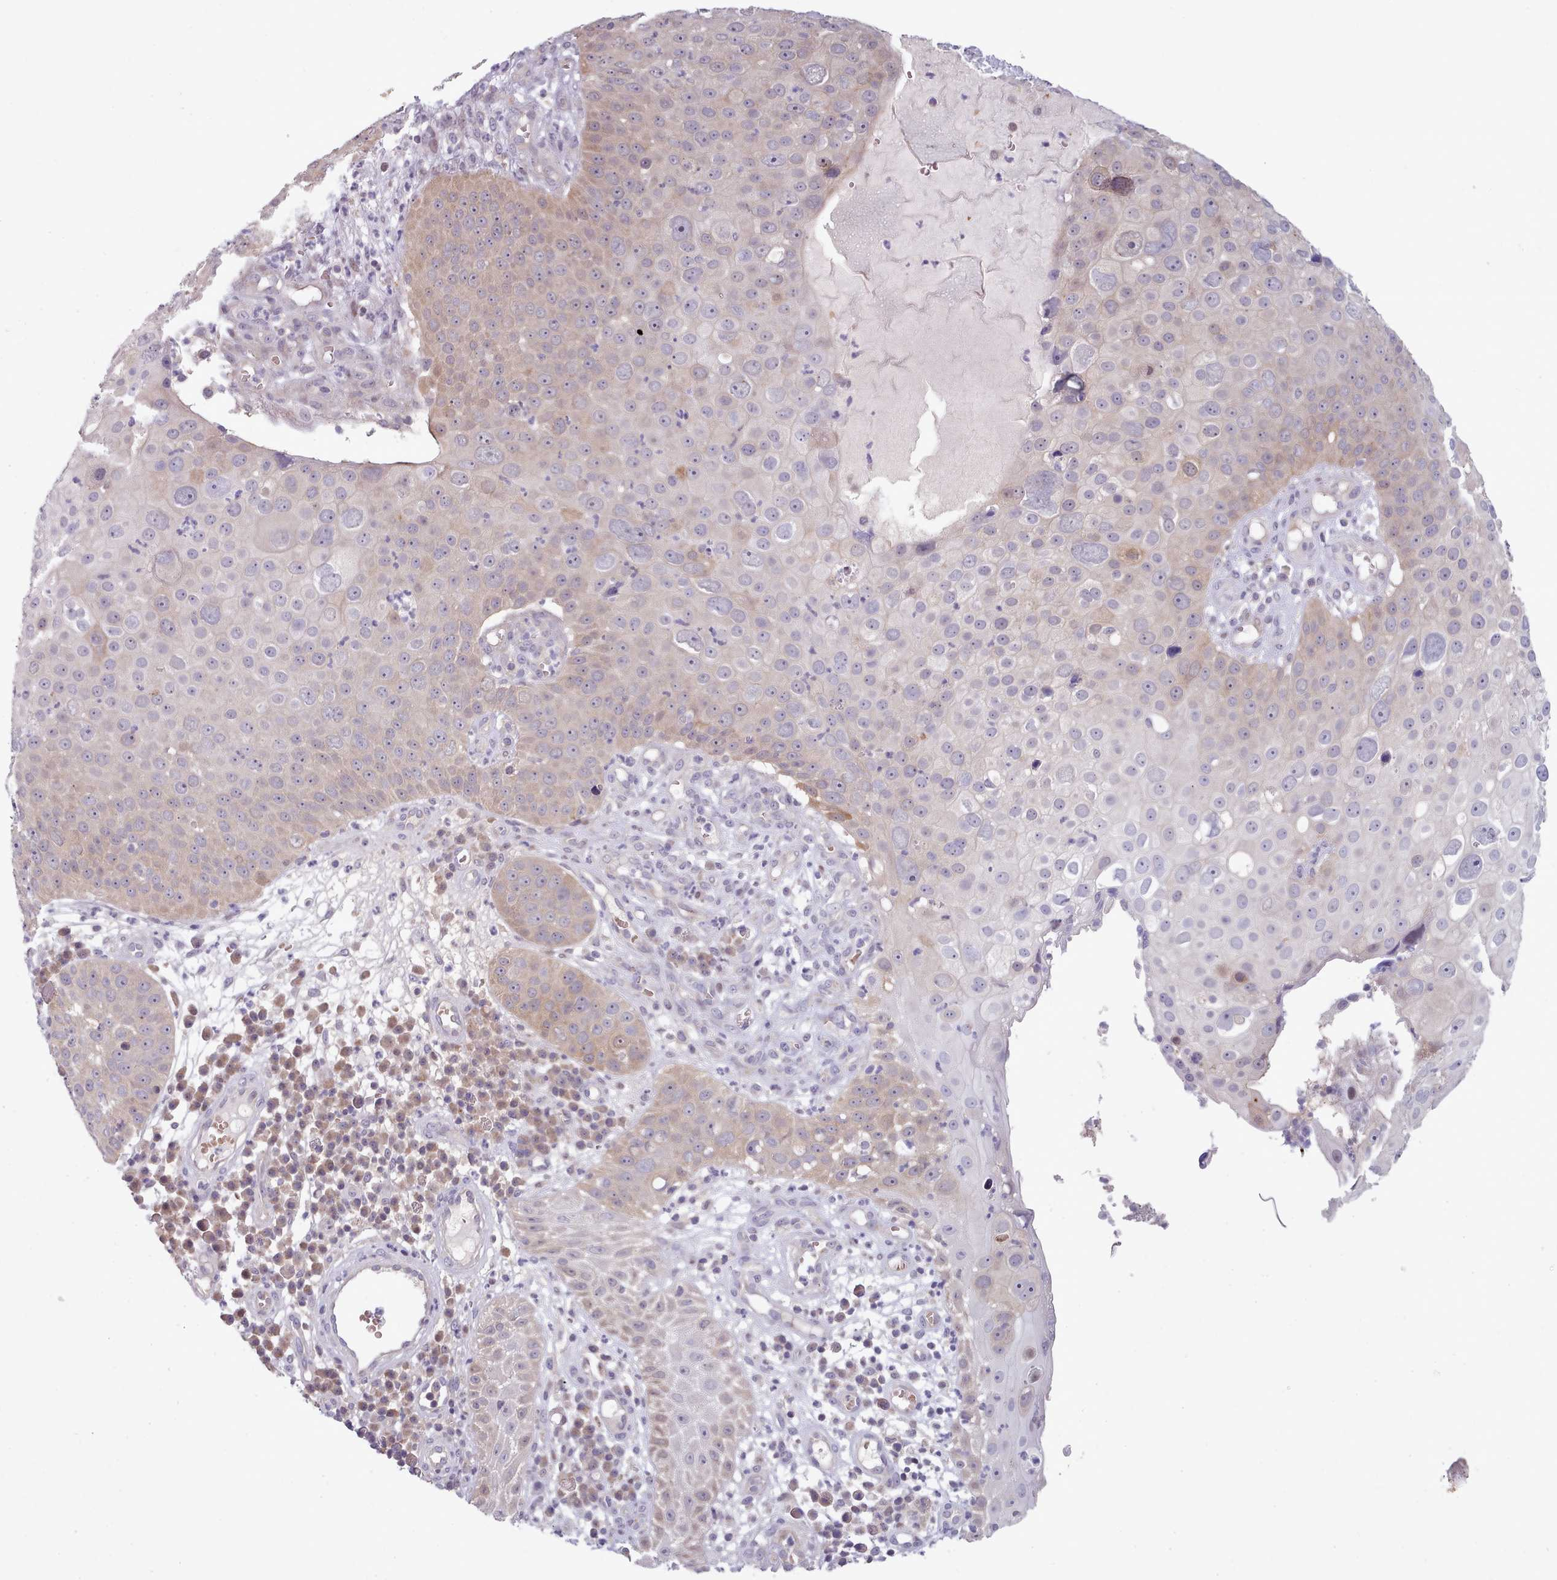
{"staining": {"intensity": "weak", "quantity": "25%-75%", "location": "cytoplasmic/membranous"}, "tissue": "skin cancer", "cell_type": "Tumor cells", "image_type": "cancer", "snomed": [{"axis": "morphology", "description": "Squamous cell carcinoma, NOS"}, {"axis": "topography", "description": "Skin"}], "caption": "There is low levels of weak cytoplasmic/membranous expression in tumor cells of skin squamous cell carcinoma, as demonstrated by immunohistochemical staining (brown color).", "gene": "CLNS1A", "patient": {"sex": "male", "age": 71}}